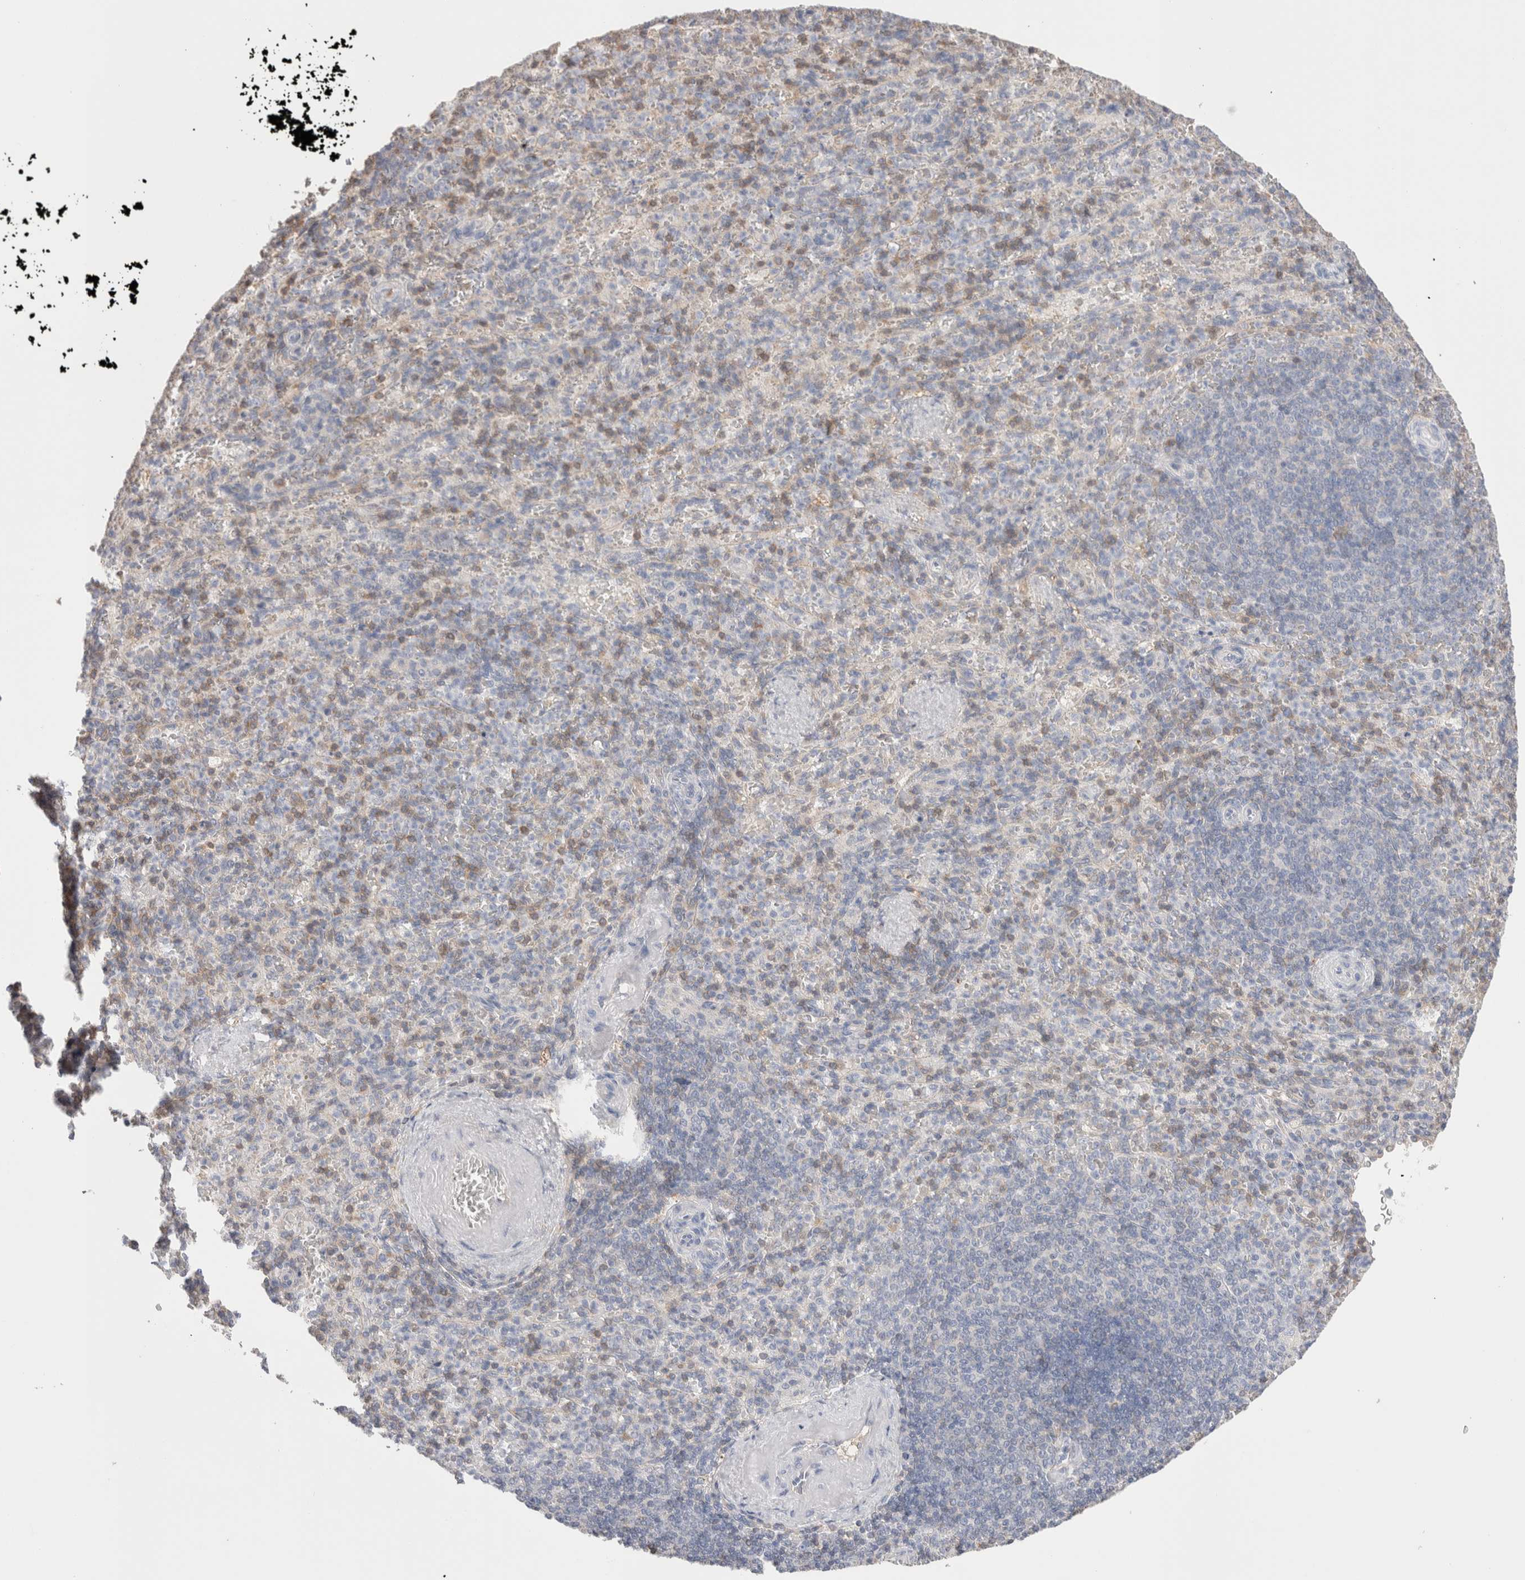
{"staining": {"intensity": "weak", "quantity": "<25%", "location": "cytoplasmic/membranous"}, "tissue": "spleen", "cell_type": "Cells in red pulp", "image_type": "normal", "snomed": [{"axis": "morphology", "description": "Normal tissue, NOS"}, {"axis": "topography", "description": "Spleen"}], "caption": "High magnification brightfield microscopy of benign spleen stained with DAB (3,3'-diaminobenzidine) (brown) and counterstained with hematoxylin (blue): cells in red pulp show no significant positivity. (Brightfield microscopy of DAB immunohistochemistry (IHC) at high magnification).", "gene": "CAPN2", "patient": {"sex": "female", "age": 74}}